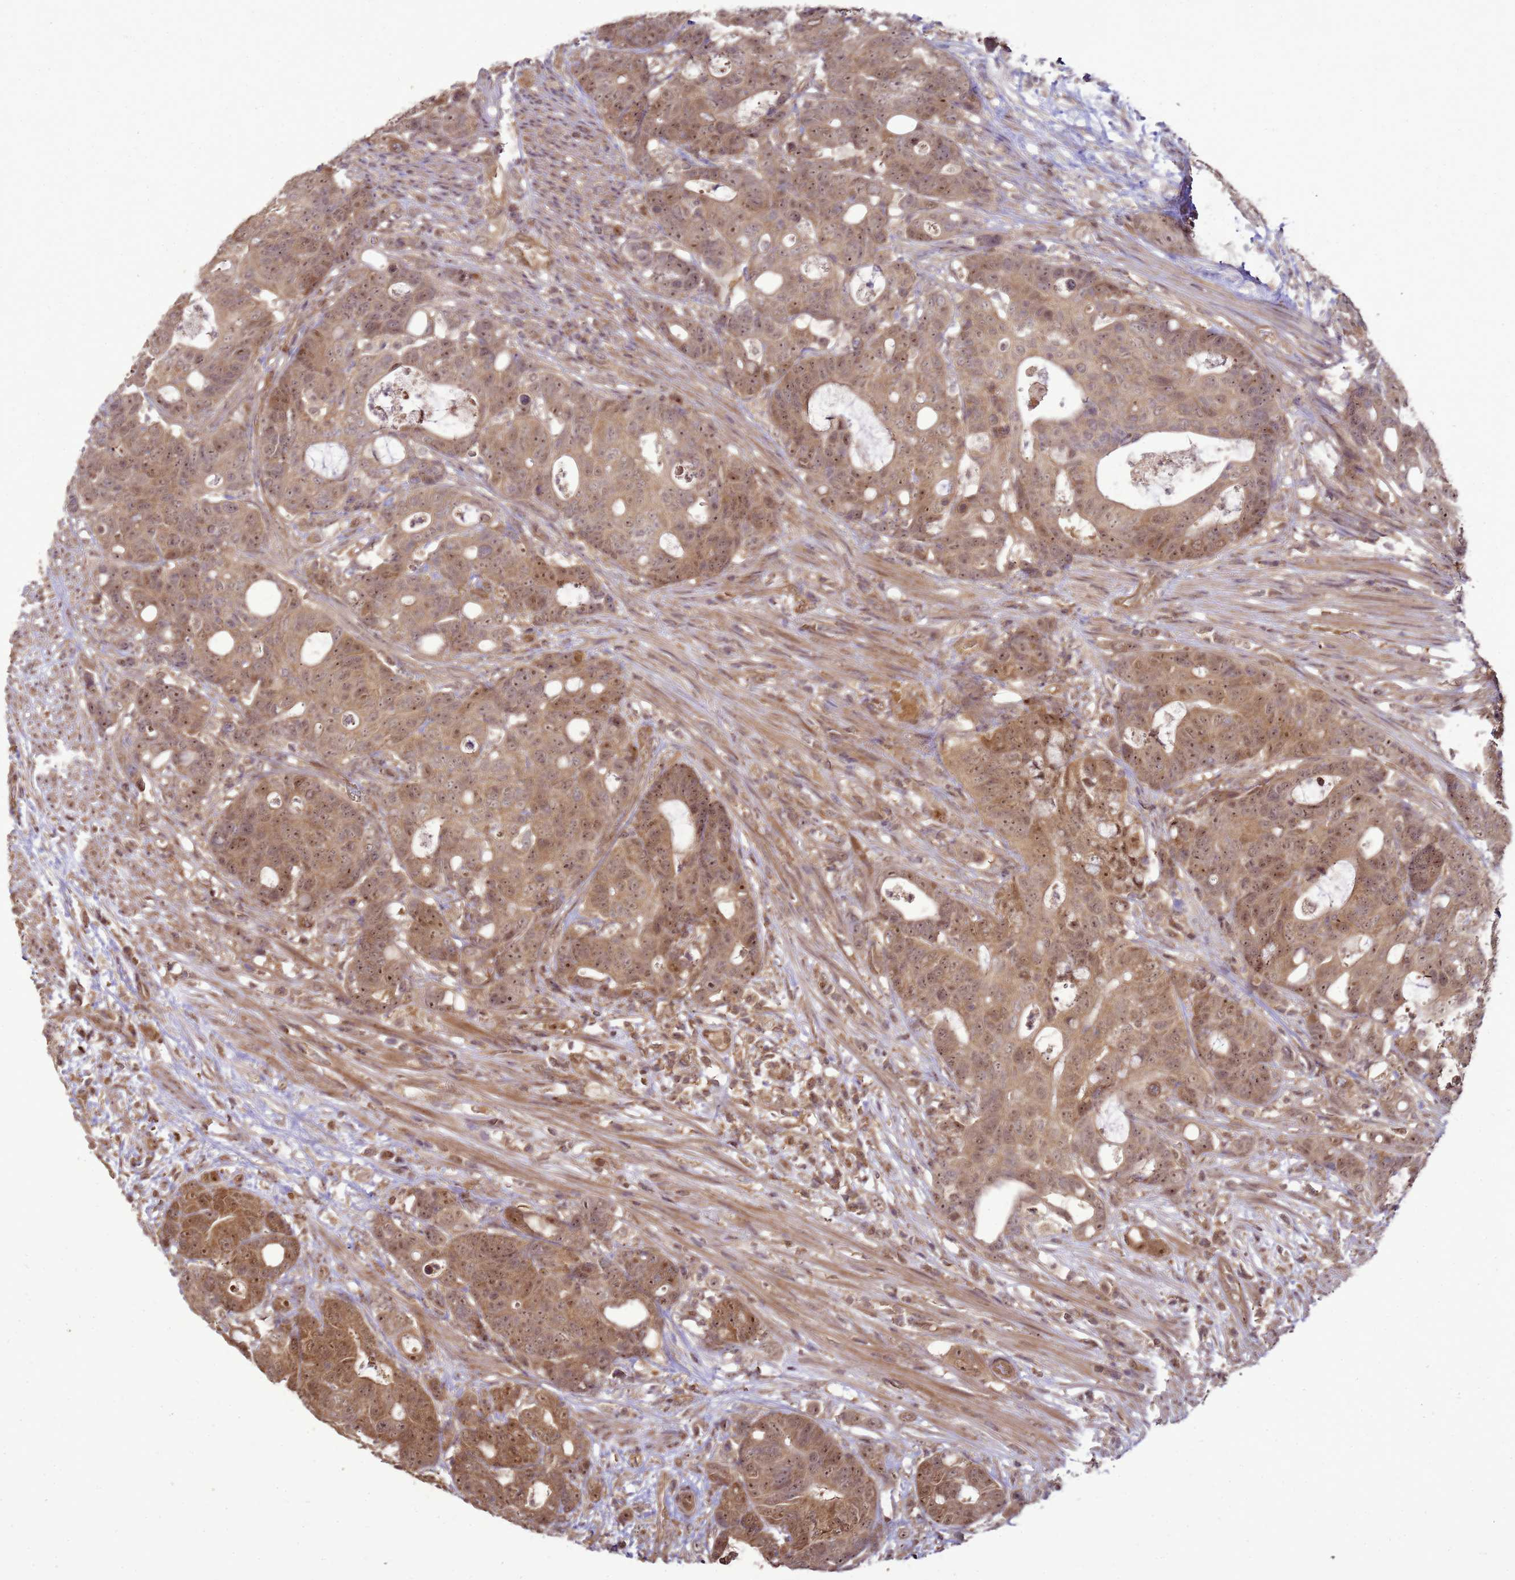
{"staining": {"intensity": "moderate", "quantity": ">75%", "location": "cytoplasmic/membranous,nuclear"}, "tissue": "colorectal cancer", "cell_type": "Tumor cells", "image_type": "cancer", "snomed": [{"axis": "morphology", "description": "Adenocarcinoma, NOS"}, {"axis": "topography", "description": "Colon"}], "caption": "This is a micrograph of IHC staining of colorectal adenocarcinoma, which shows moderate staining in the cytoplasmic/membranous and nuclear of tumor cells.", "gene": "CRBN", "patient": {"sex": "female", "age": 82}}